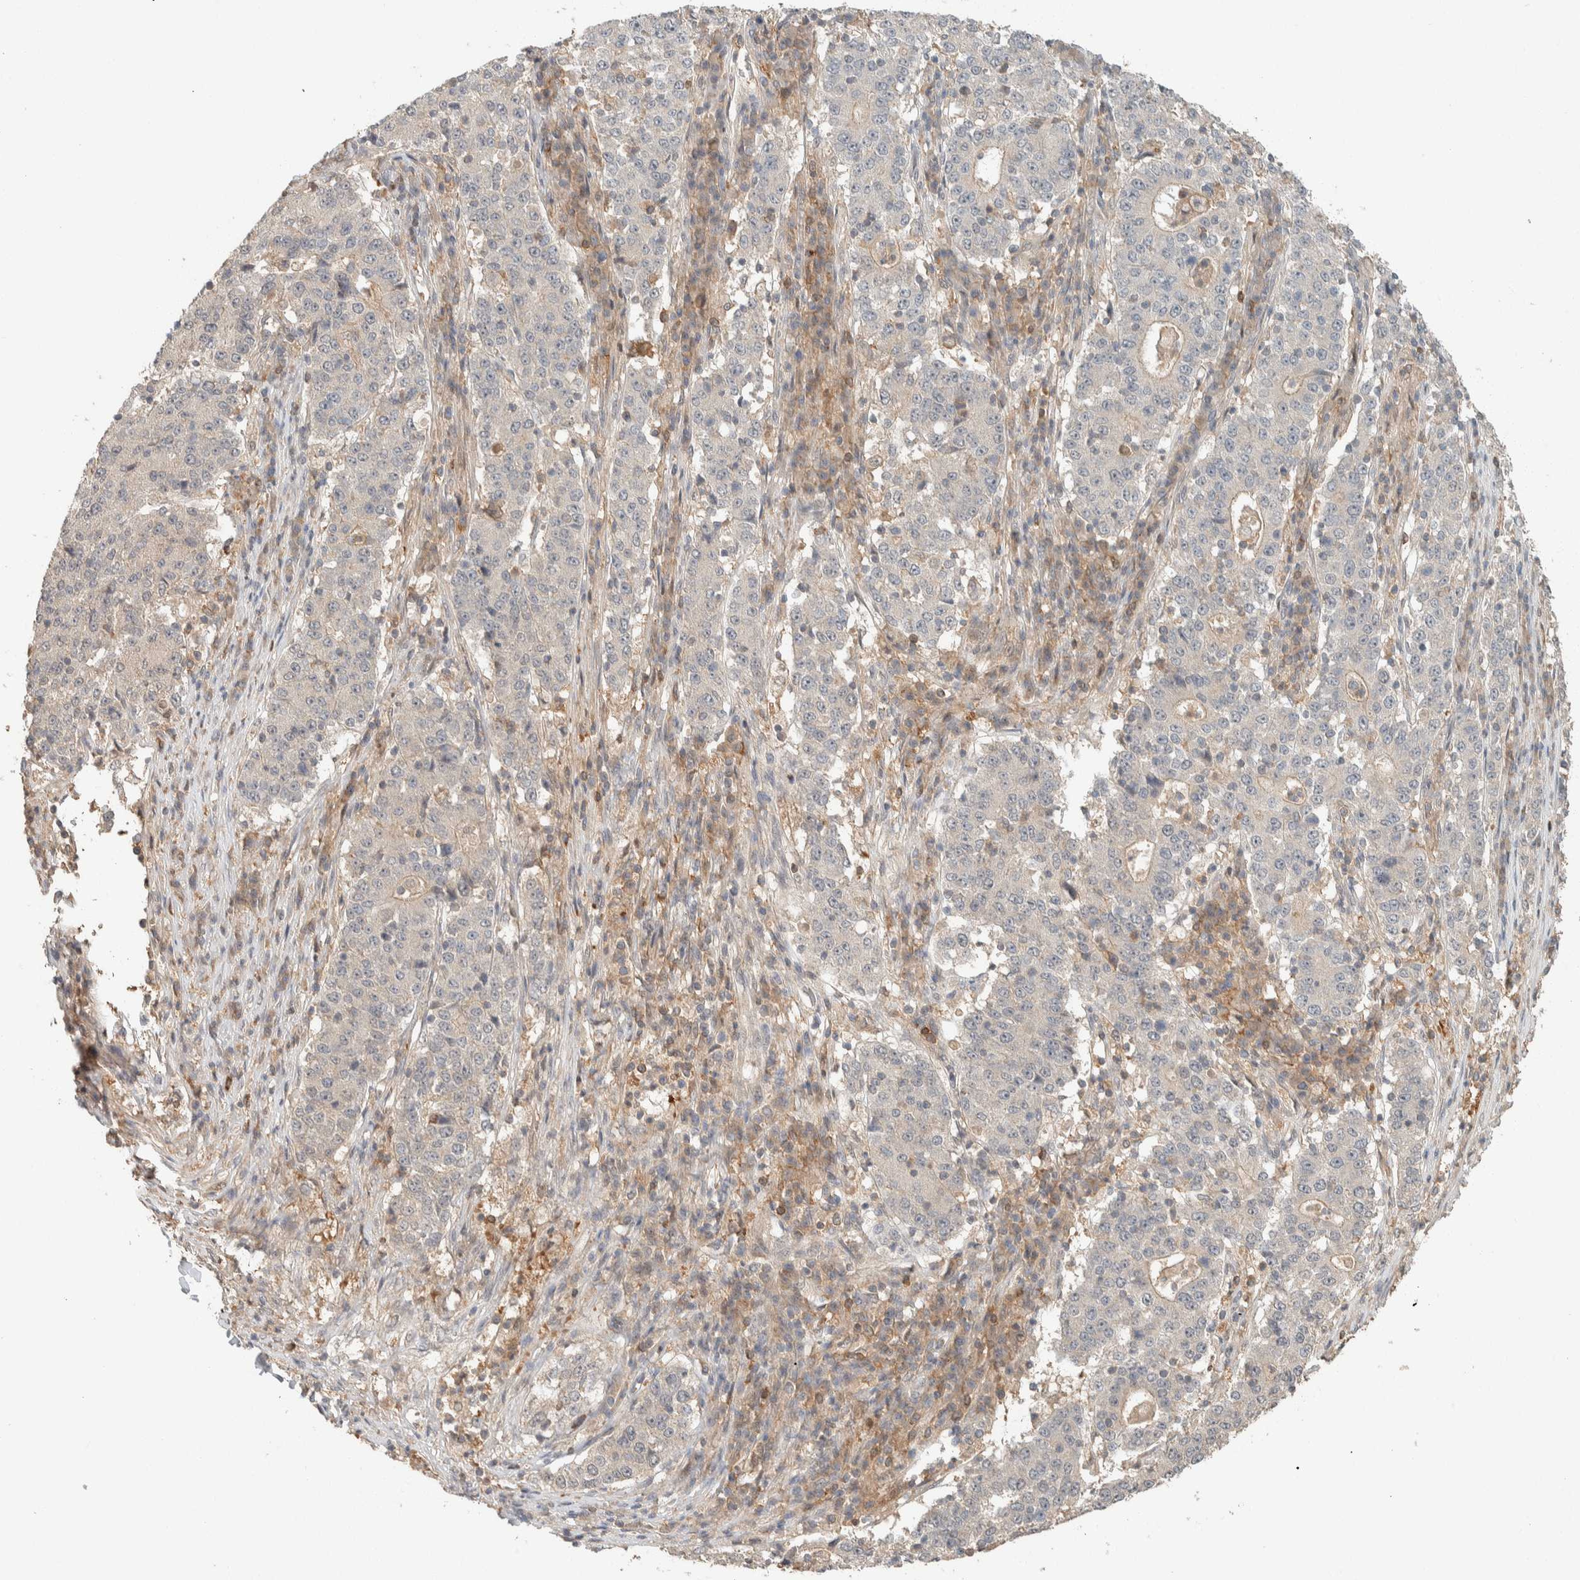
{"staining": {"intensity": "weak", "quantity": "<25%", "location": "cytoplasmic/membranous"}, "tissue": "stomach cancer", "cell_type": "Tumor cells", "image_type": "cancer", "snomed": [{"axis": "morphology", "description": "Adenocarcinoma, NOS"}, {"axis": "topography", "description": "Stomach"}], "caption": "High power microscopy photomicrograph of an immunohistochemistry photomicrograph of stomach cancer, revealing no significant positivity in tumor cells.", "gene": "ZNF567", "patient": {"sex": "male", "age": 59}}